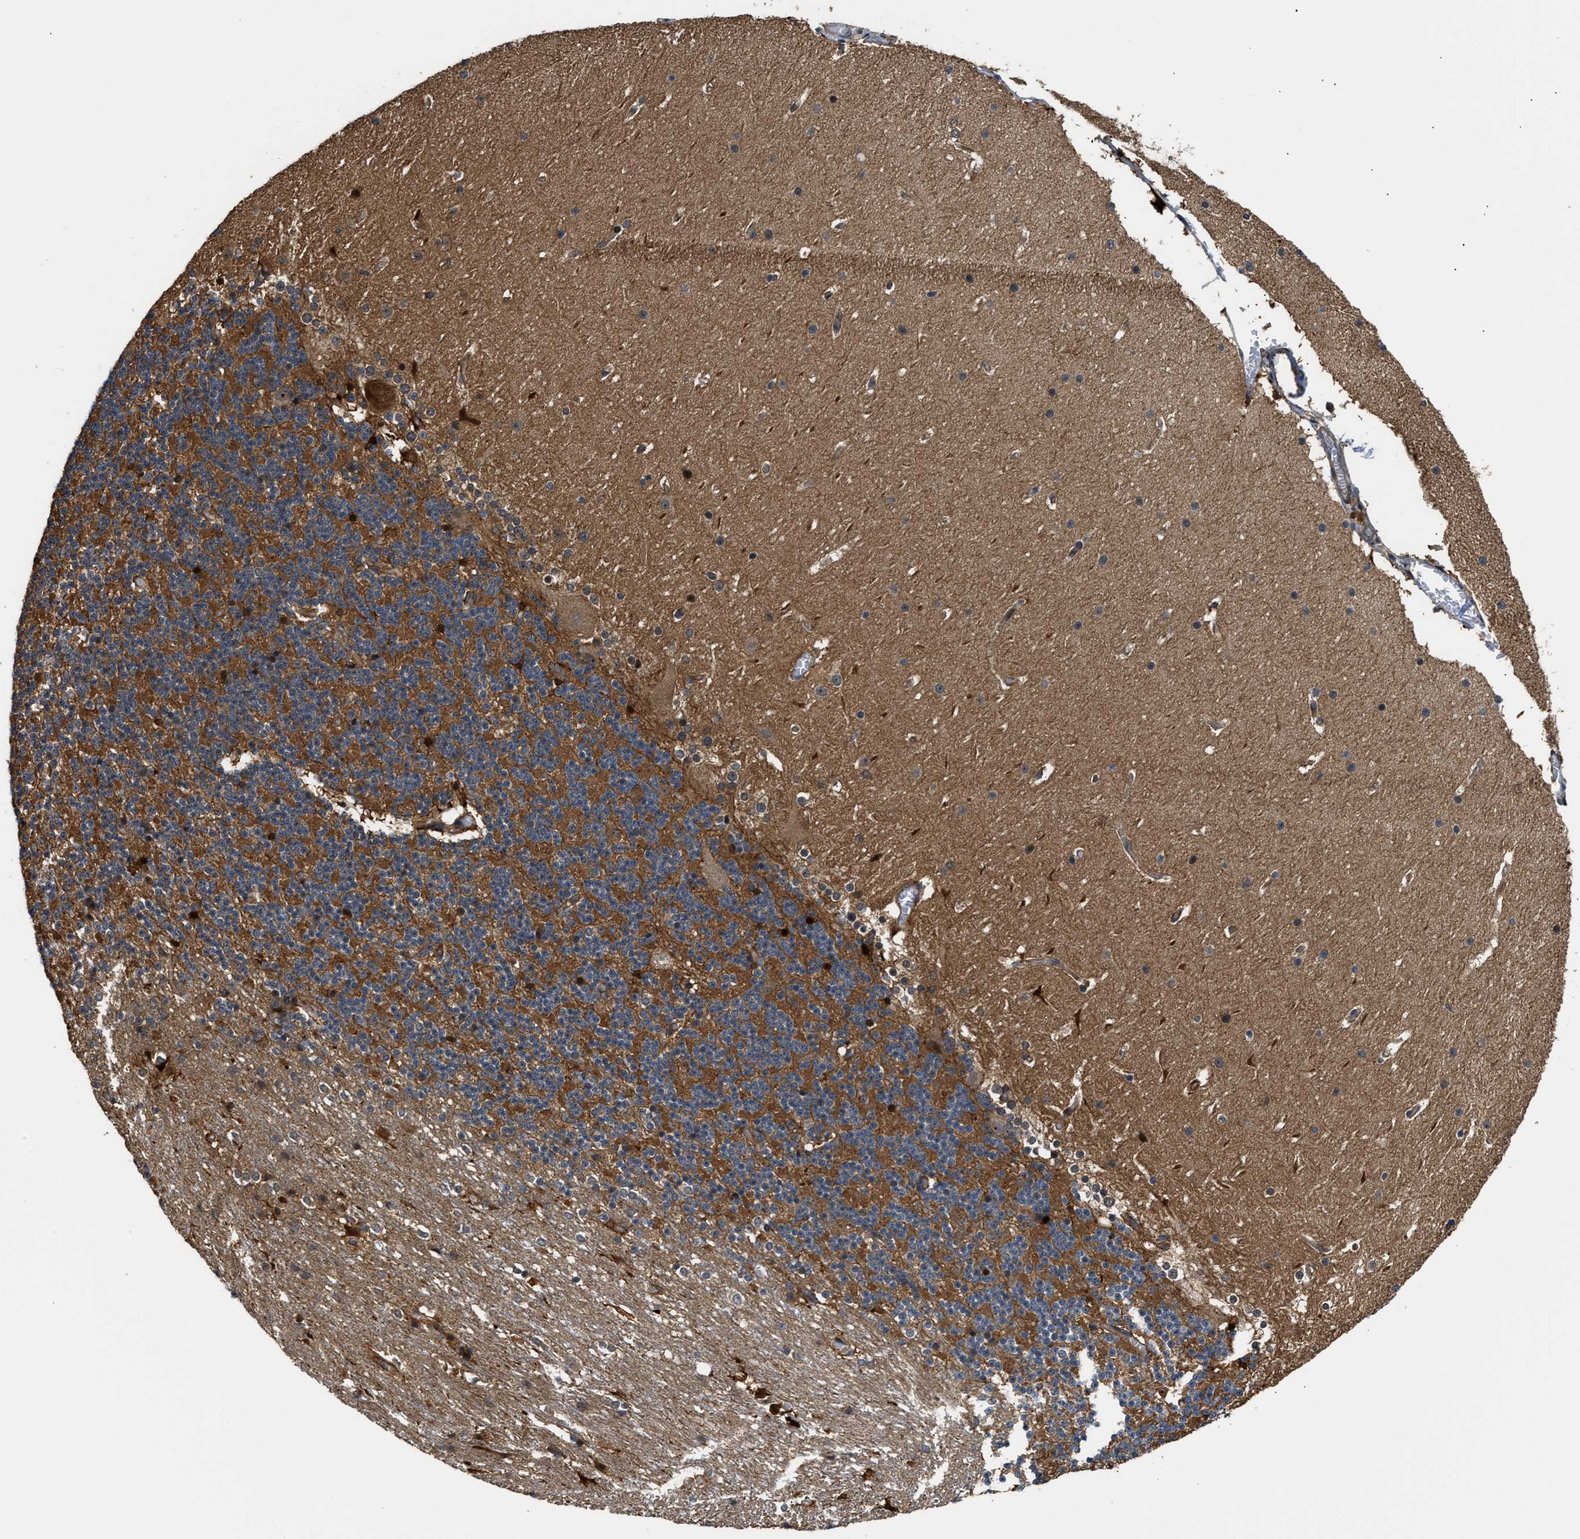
{"staining": {"intensity": "moderate", "quantity": ">75%", "location": "cytoplasmic/membranous"}, "tissue": "cerebellum", "cell_type": "Cells in granular layer", "image_type": "normal", "snomed": [{"axis": "morphology", "description": "Normal tissue, NOS"}, {"axis": "topography", "description": "Cerebellum"}], "caption": "This micrograph shows immunohistochemistry (IHC) staining of normal human cerebellum, with medium moderate cytoplasmic/membranous staining in about >75% of cells in granular layer.", "gene": "ALDH3A2", "patient": {"sex": "female", "age": 19}}